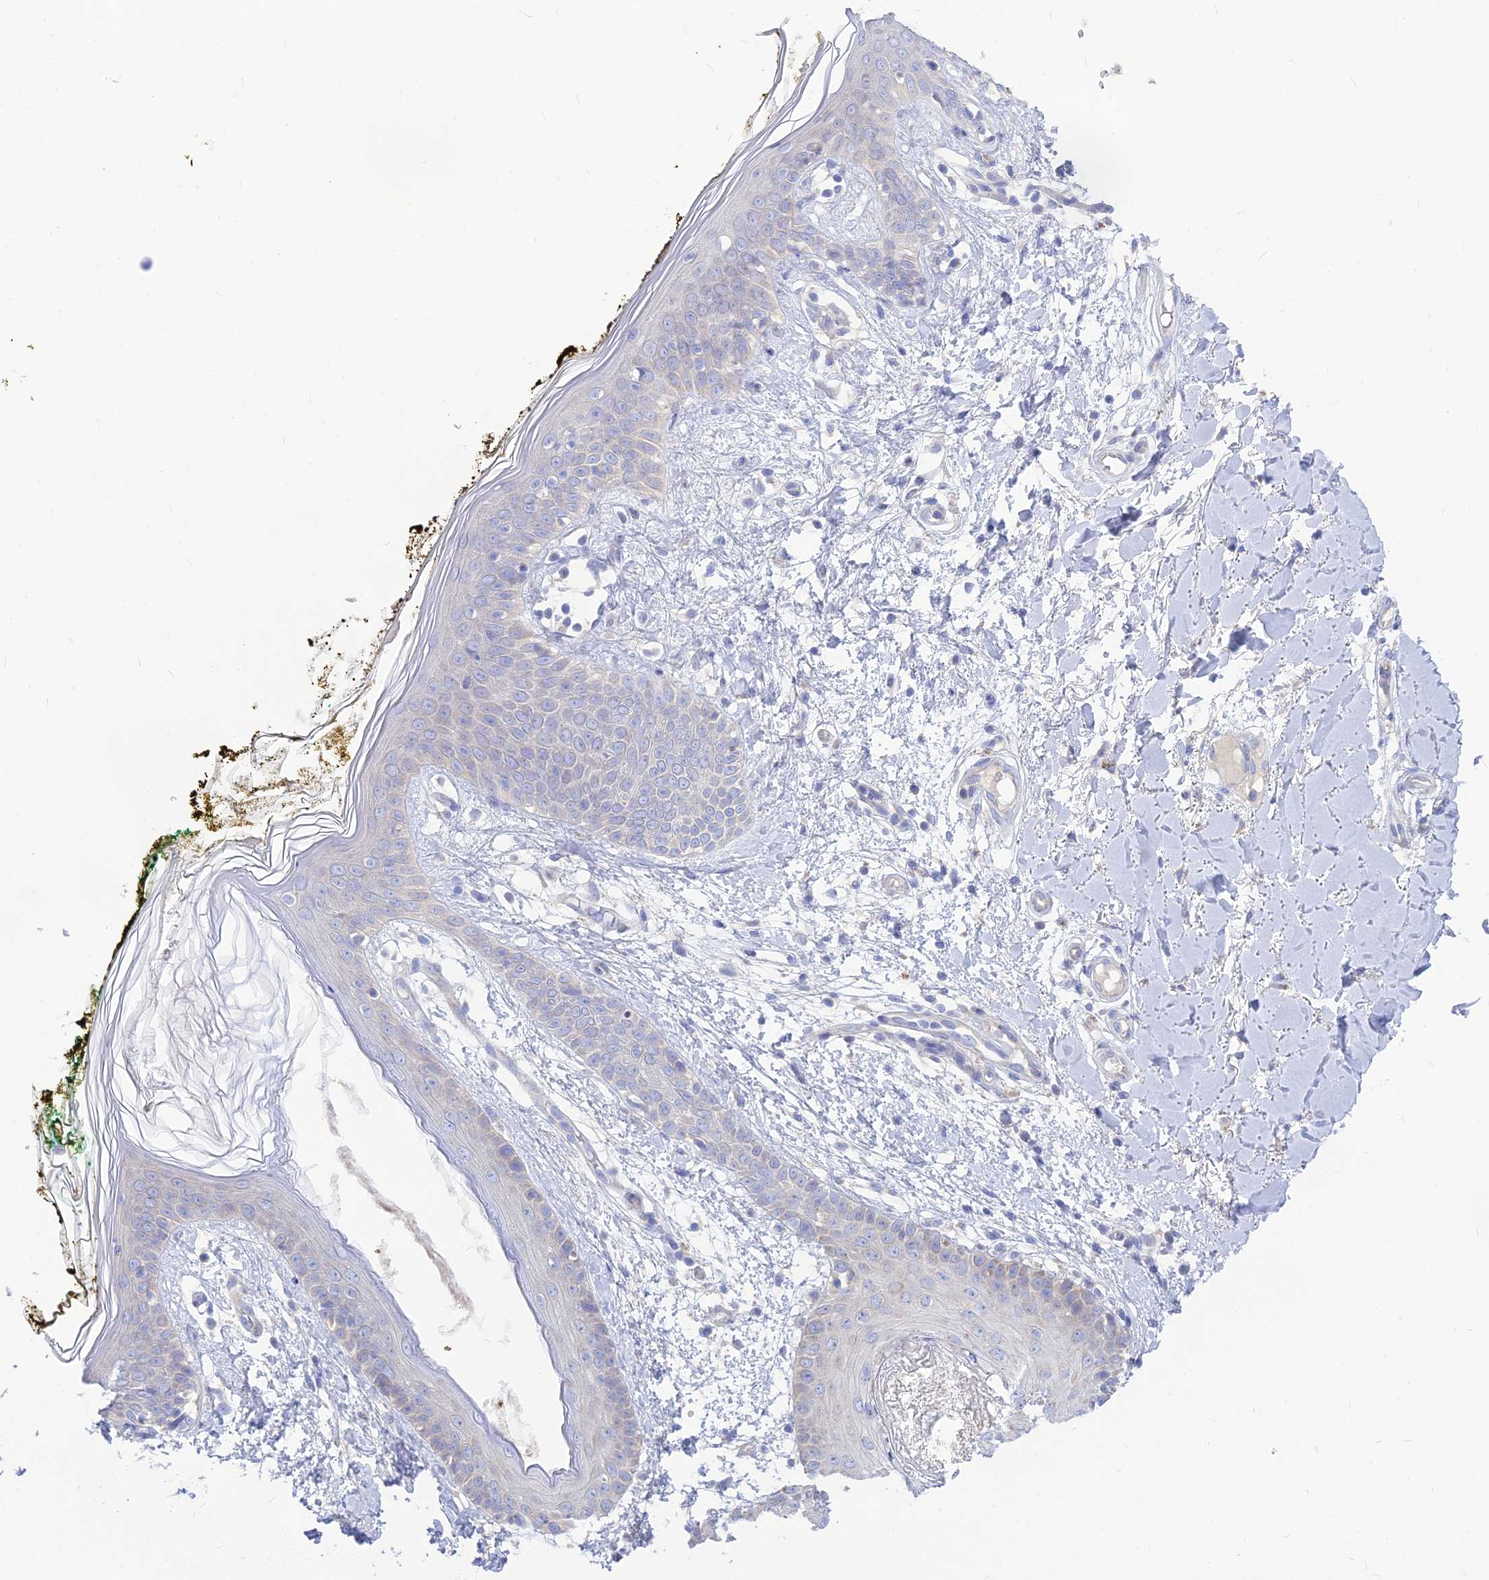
{"staining": {"intensity": "negative", "quantity": "none", "location": "none"}, "tissue": "skin", "cell_type": "Fibroblasts", "image_type": "normal", "snomed": [{"axis": "morphology", "description": "Normal tissue, NOS"}, {"axis": "topography", "description": "Skin"}], "caption": "A histopathology image of skin stained for a protein shows no brown staining in fibroblasts. The staining was performed using DAB (3,3'-diaminobenzidine) to visualize the protein expression in brown, while the nuclei were stained in blue with hematoxylin (Magnification: 20x).", "gene": "TMEM30B", "patient": {"sex": "female", "age": 34}}